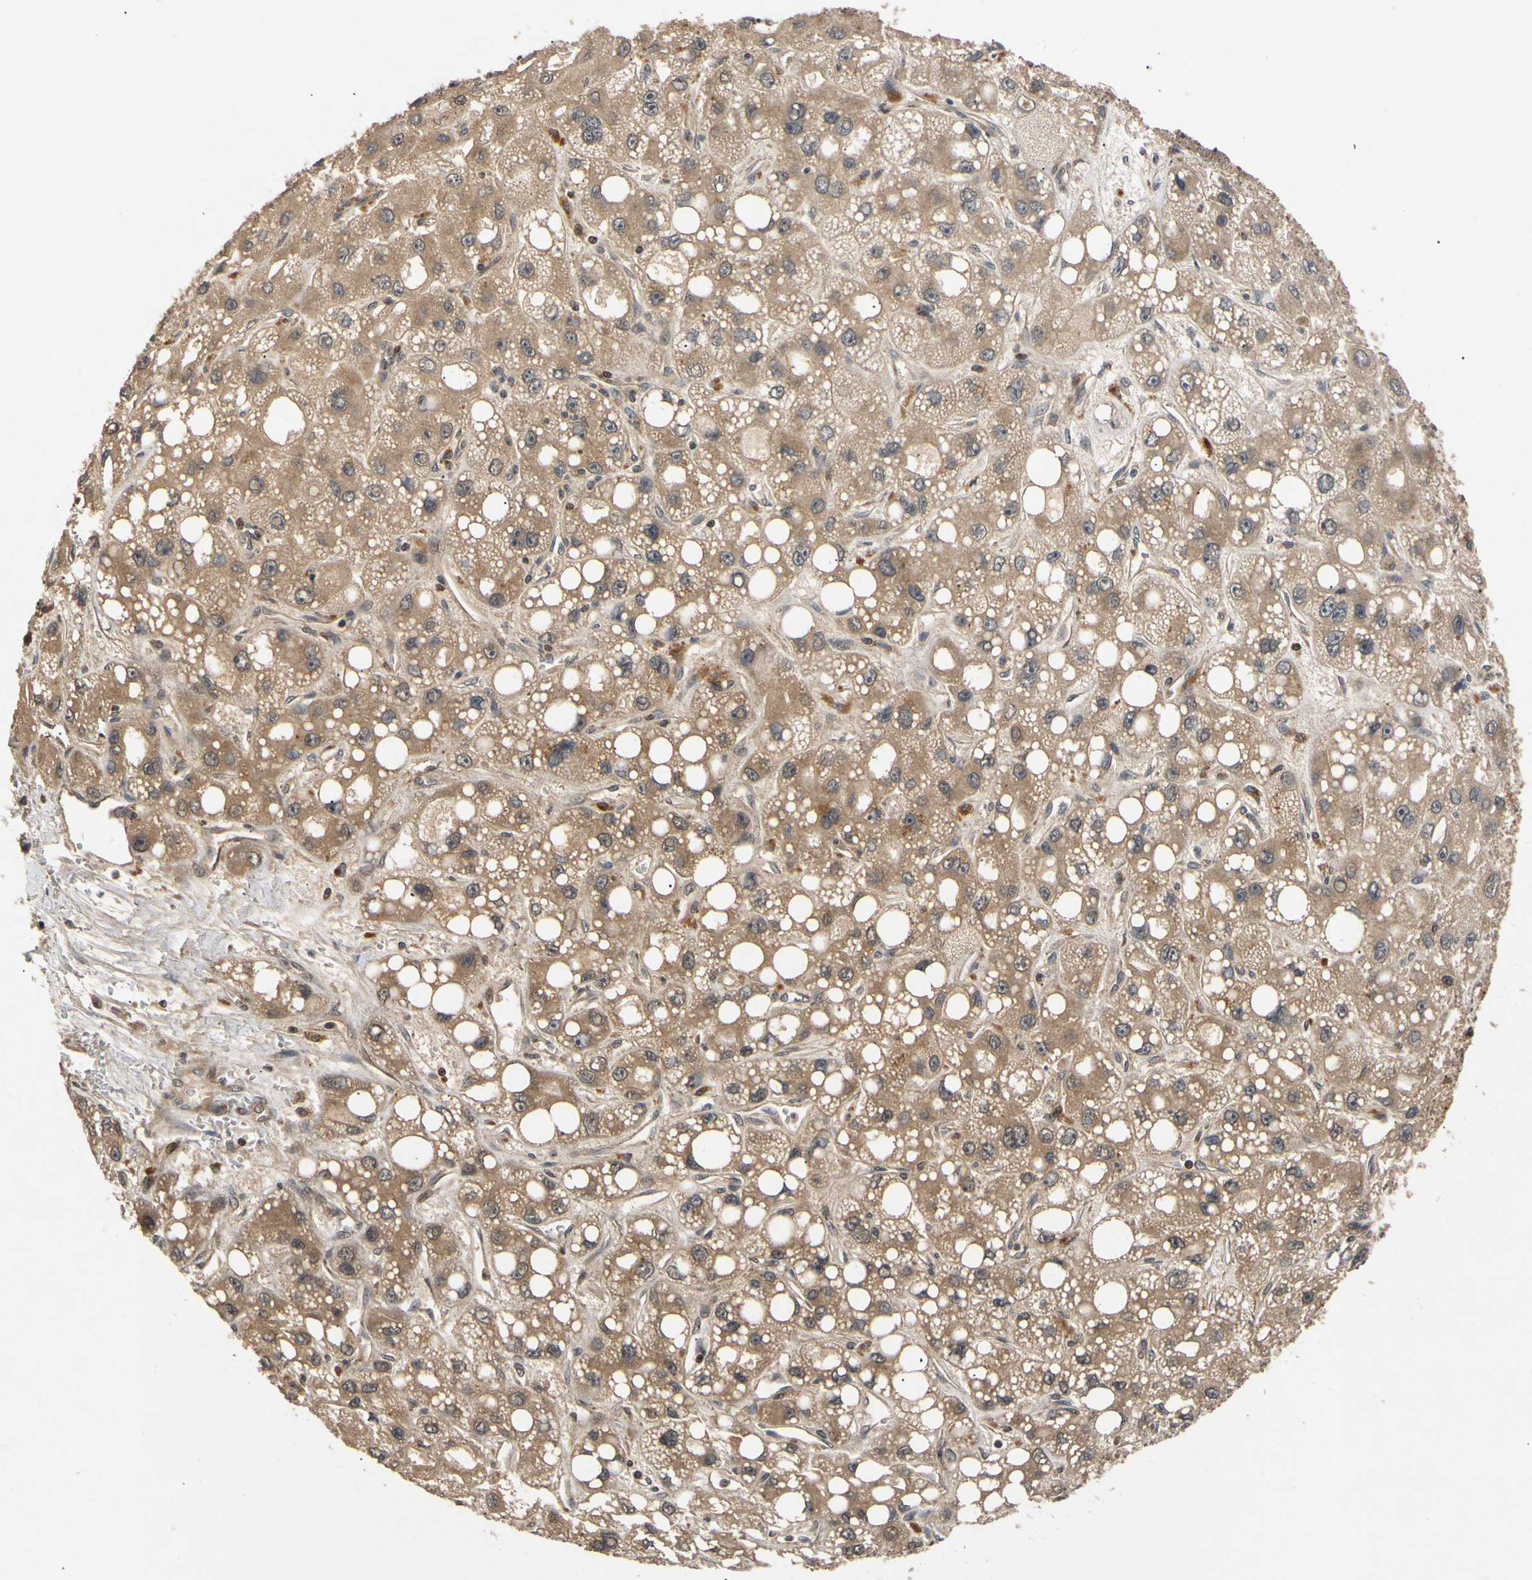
{"staining": {"intensity": "moderate", "quantity": ">75%", "location": "cytoplasmic/membranous"}, "tissue": "liver cancer", "cell_type": "Tumor cells", "image_type": "cancer", "snomed": [{"axis": "morphology", "description": "Carcinoma, Hepatocellular, NOS"}, {"axis": "topography", "description": "Liver"}], "caption": "Human liver hepatocellular carcinoma stained with a protein marker shows moderate staining in tumor cells.", "gene": "MRPS22", "patient": {"sex": "male", "age": 55}}